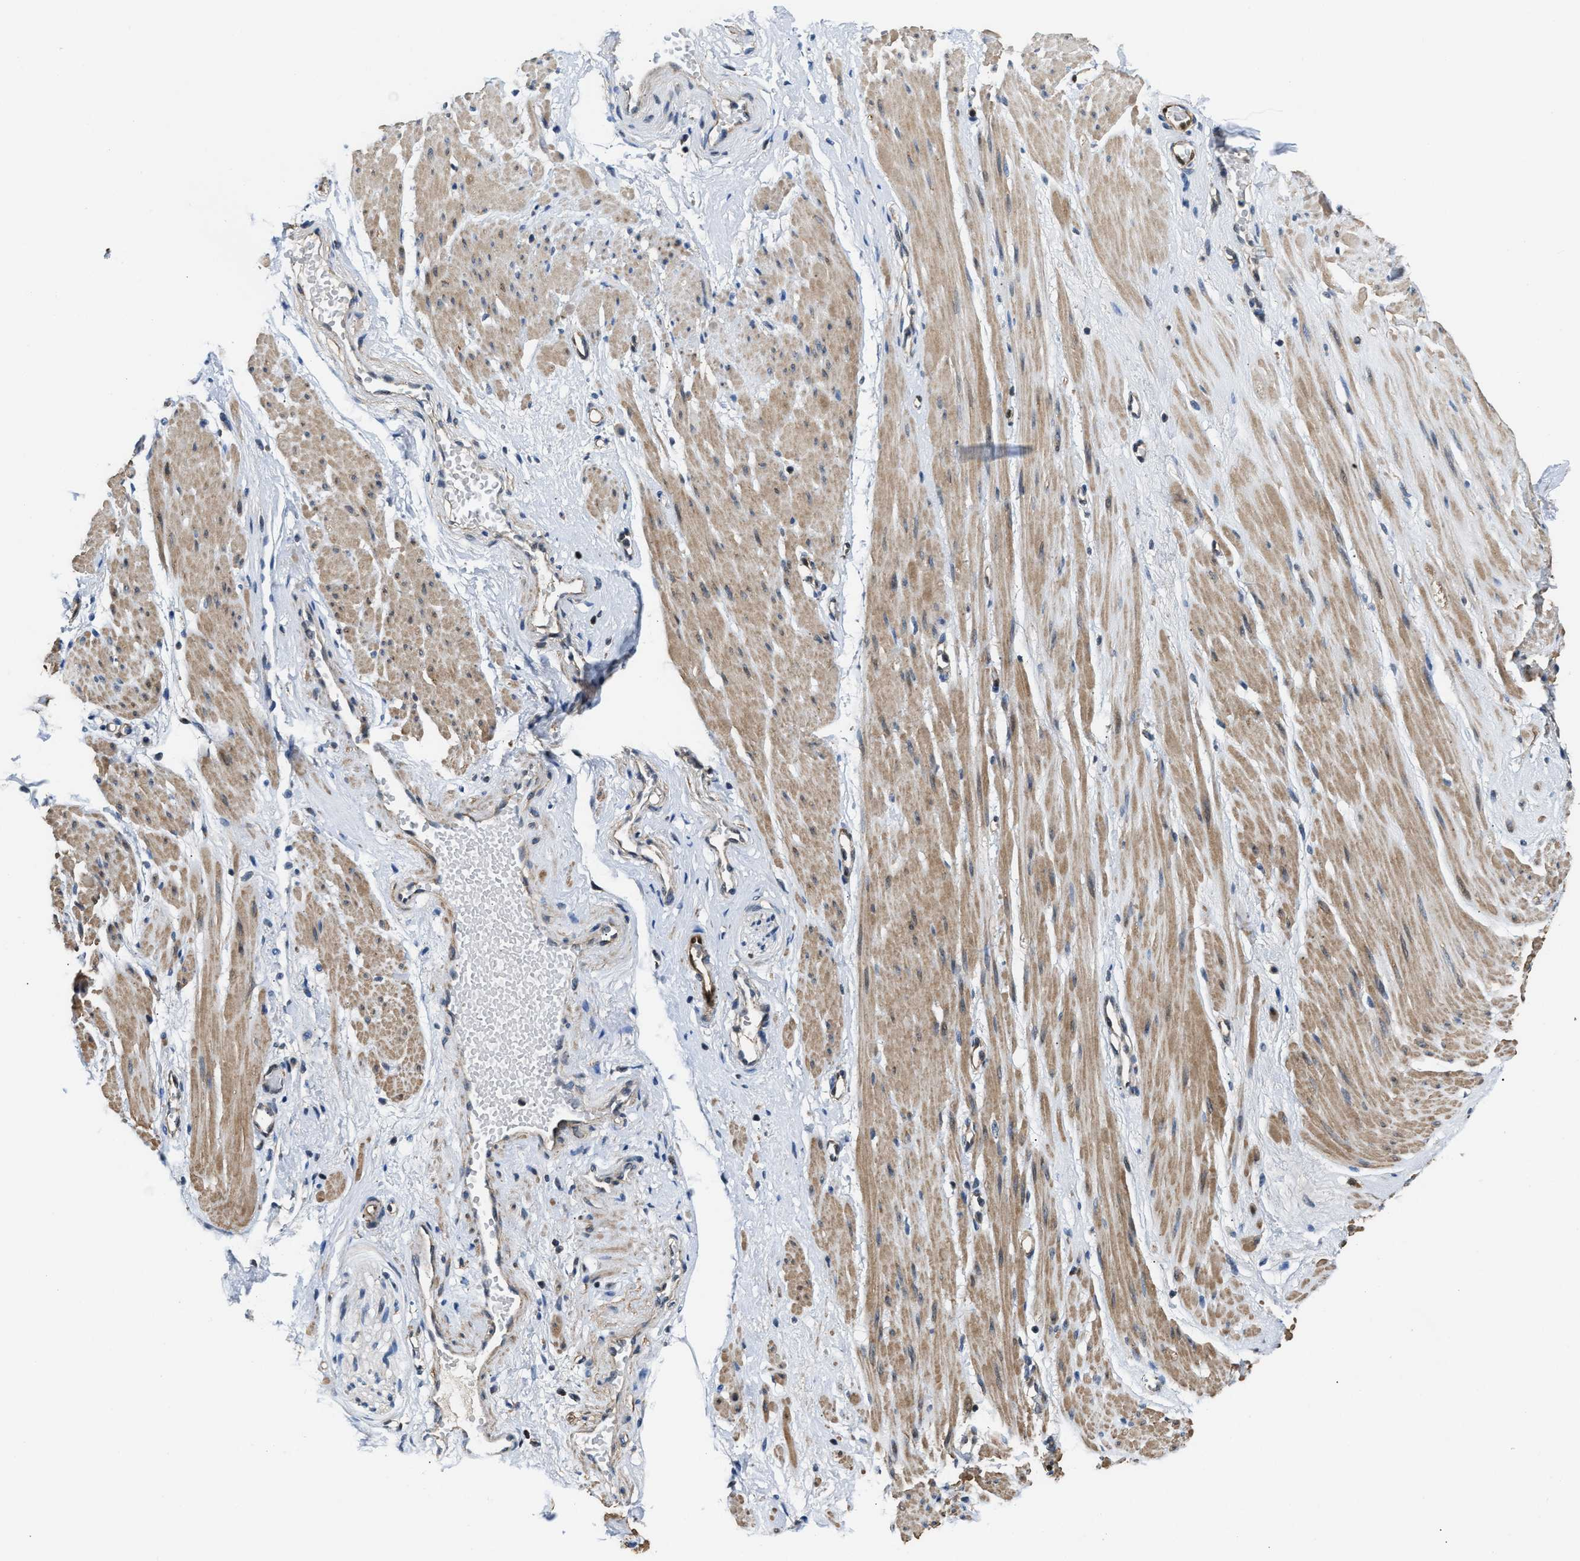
{"staining": {"intensity": "moderate", "quantity": ">75%", "location": "nuclear"}, "tissue": "adipose tissue", "cell_type": "Adipocytes", "image_type": "normal", "snomed": [{"axis": "morphology", "description": "Normal tissue, NOS"}, {"axis": "topography", "description": "Soft tissue"}, {"axis": "topography", "description": "Vascular tissue"}], "caption": "Immunohistochemical staining of benign human adipose tissue demonstrates >75% levels of moderate nuclear protein expression in about >75% of adipocytes. (Brightfield microscopy of DAB IHC at high magnification).", "gene": "PPA1", "patient": {"sex": "female", "age": 35}}